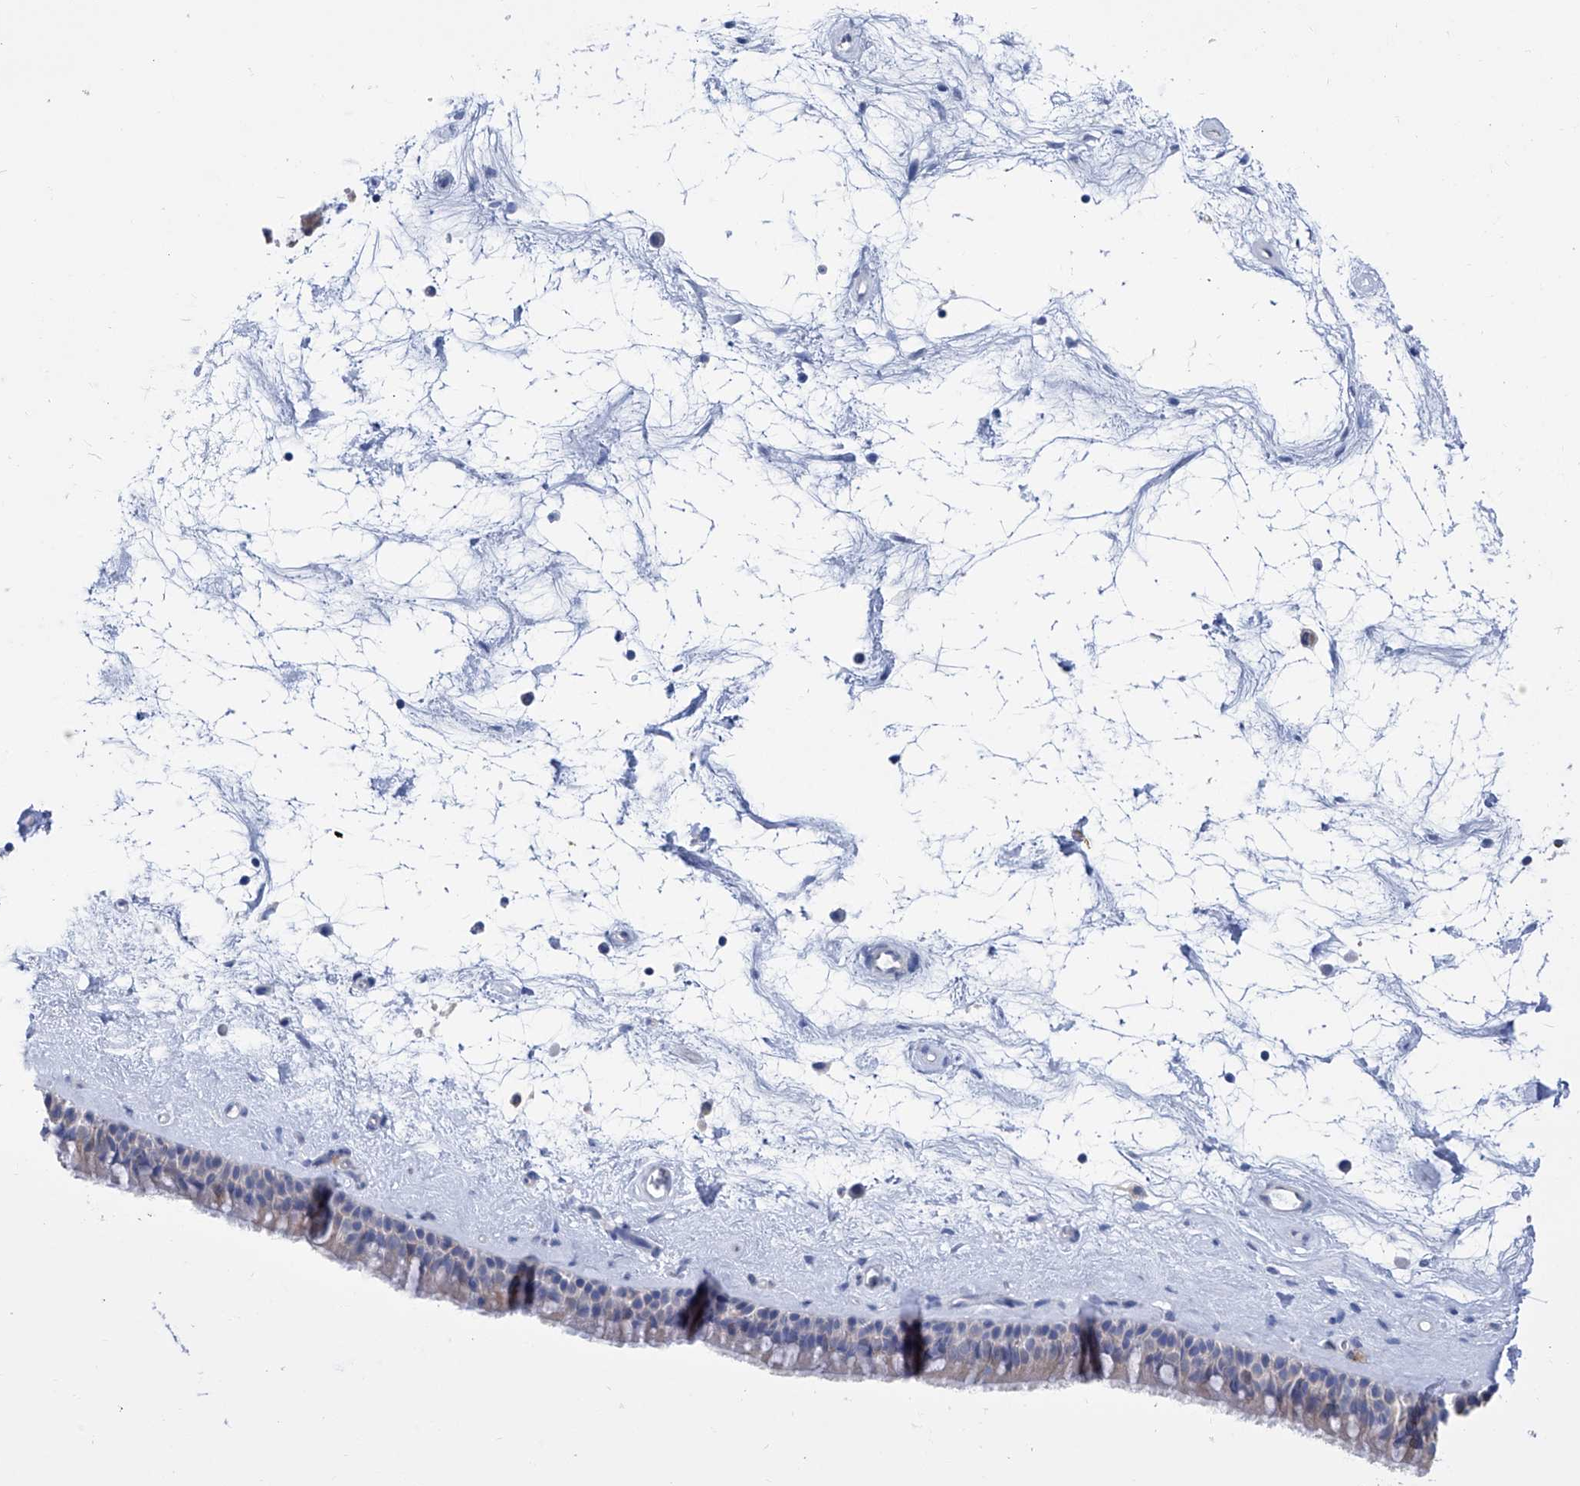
{"staining": {"intensity": "negative", "quantity": "none", "location": "none"}, "tissue": "nasopharynx", "cell_type": "Respiratory epithelial cells", "image_type": "normal", "snomed": [{"axis": "morphology", "description": "Normal tissue, NOS"}, {"axis": "topography", "description": "Nasopharynx"}], "caption": "Immunohistochemical staining of unremarkable human nasopharynx demonstrates no significant positivity in respiratory epithelial cells.", "gene": "SMS", "patient": {"sex": "male", "age": 64}}